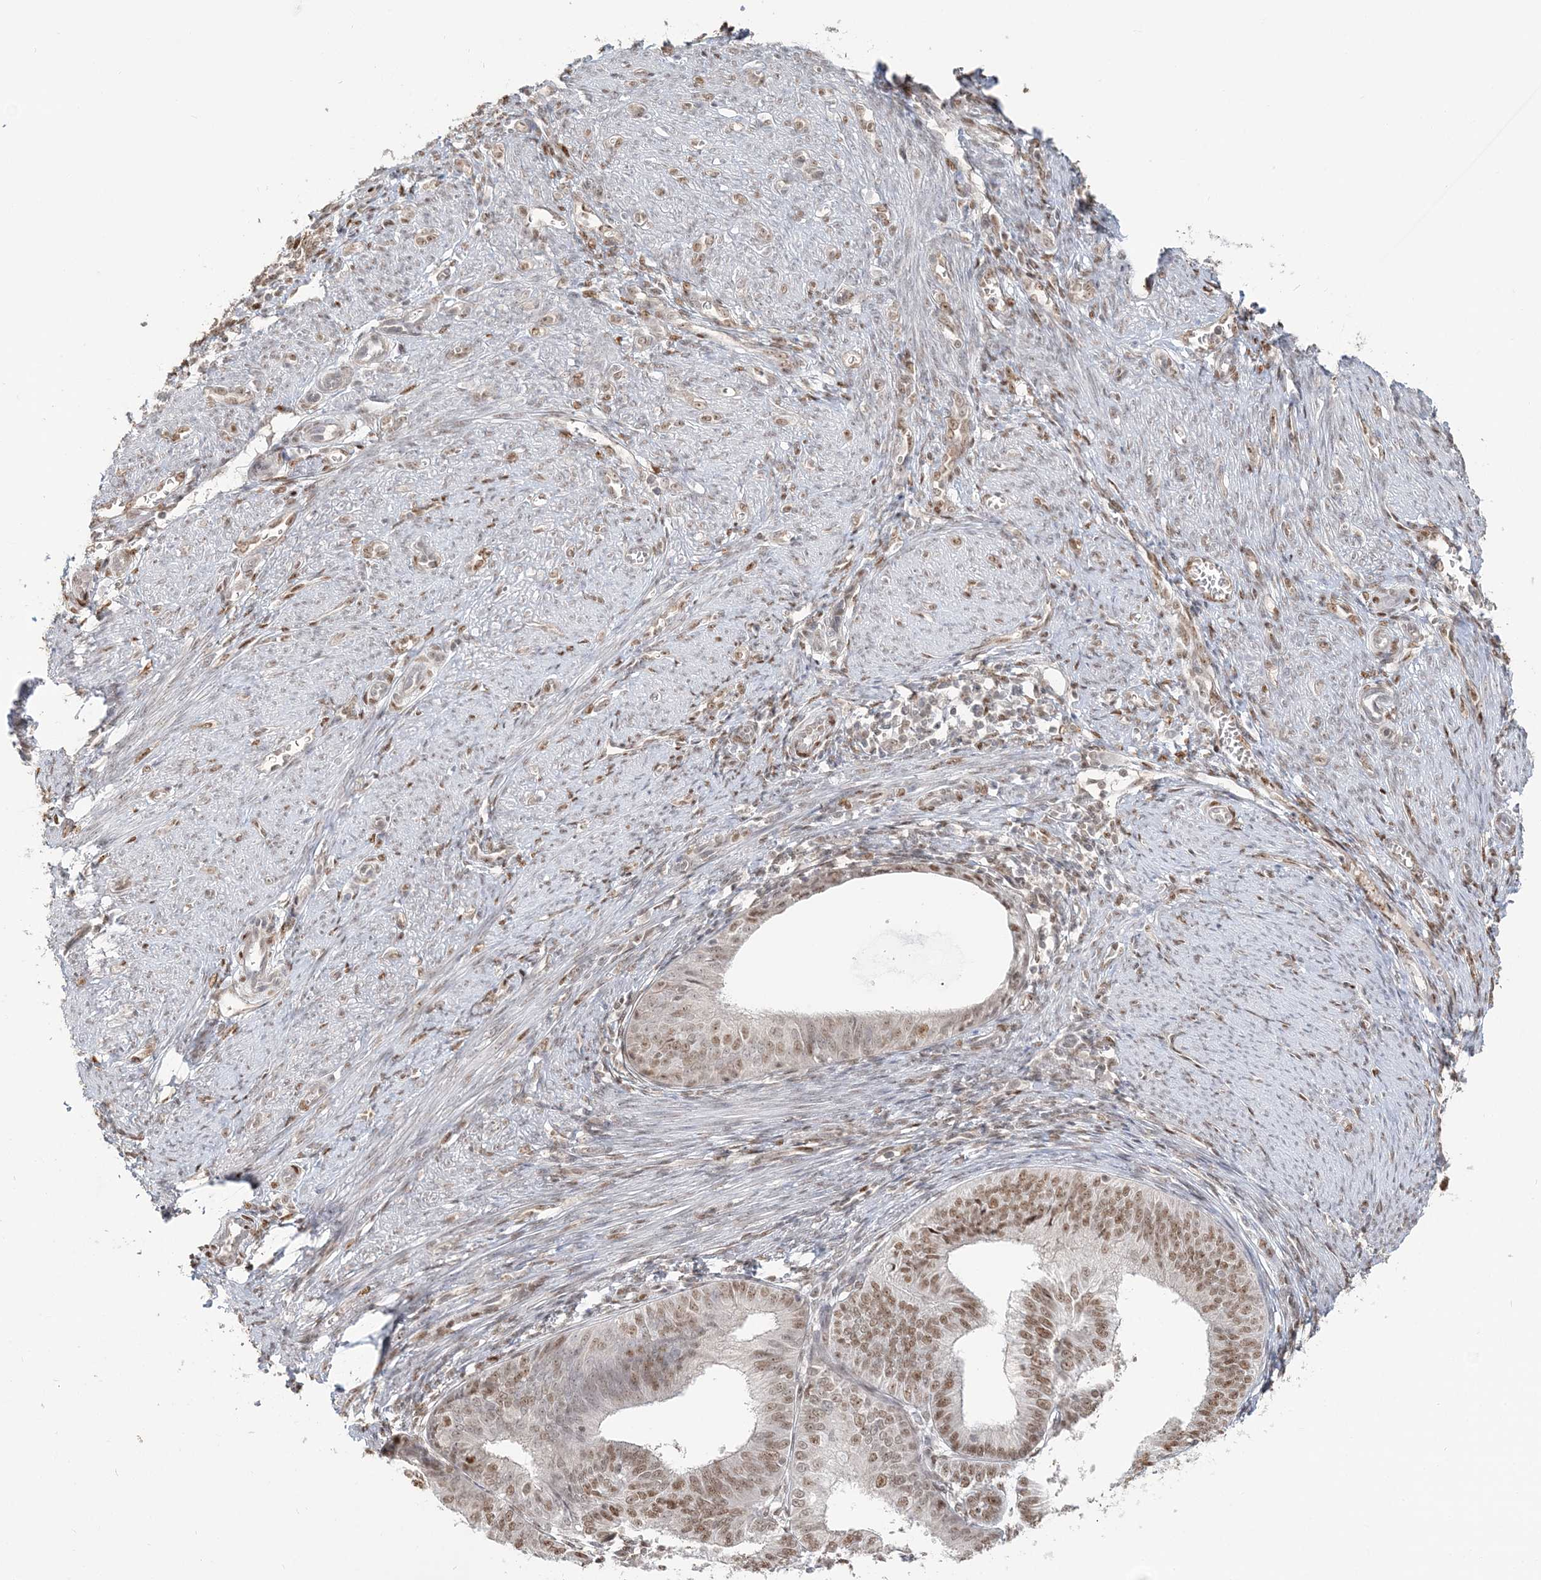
{"staining": {"intensity": "moderate", "quantity": ">75%", "location": "nuclear"}, "tissue": "endometrial cancer", "cell_type": "Tumor cells", "image_type": "cancer", "snomed": [{"axis": "morphology", "description": "Adenocarcinoma, NOS"}, {"axis": "topography", "description": "Endometrium"}], "caption": "Endometrial adenocarcinoma stained with a protein marker displays moderate staining in tumor cells.", "gene": "SUMO2", "patient": {"sex": "female", "age": 51}}